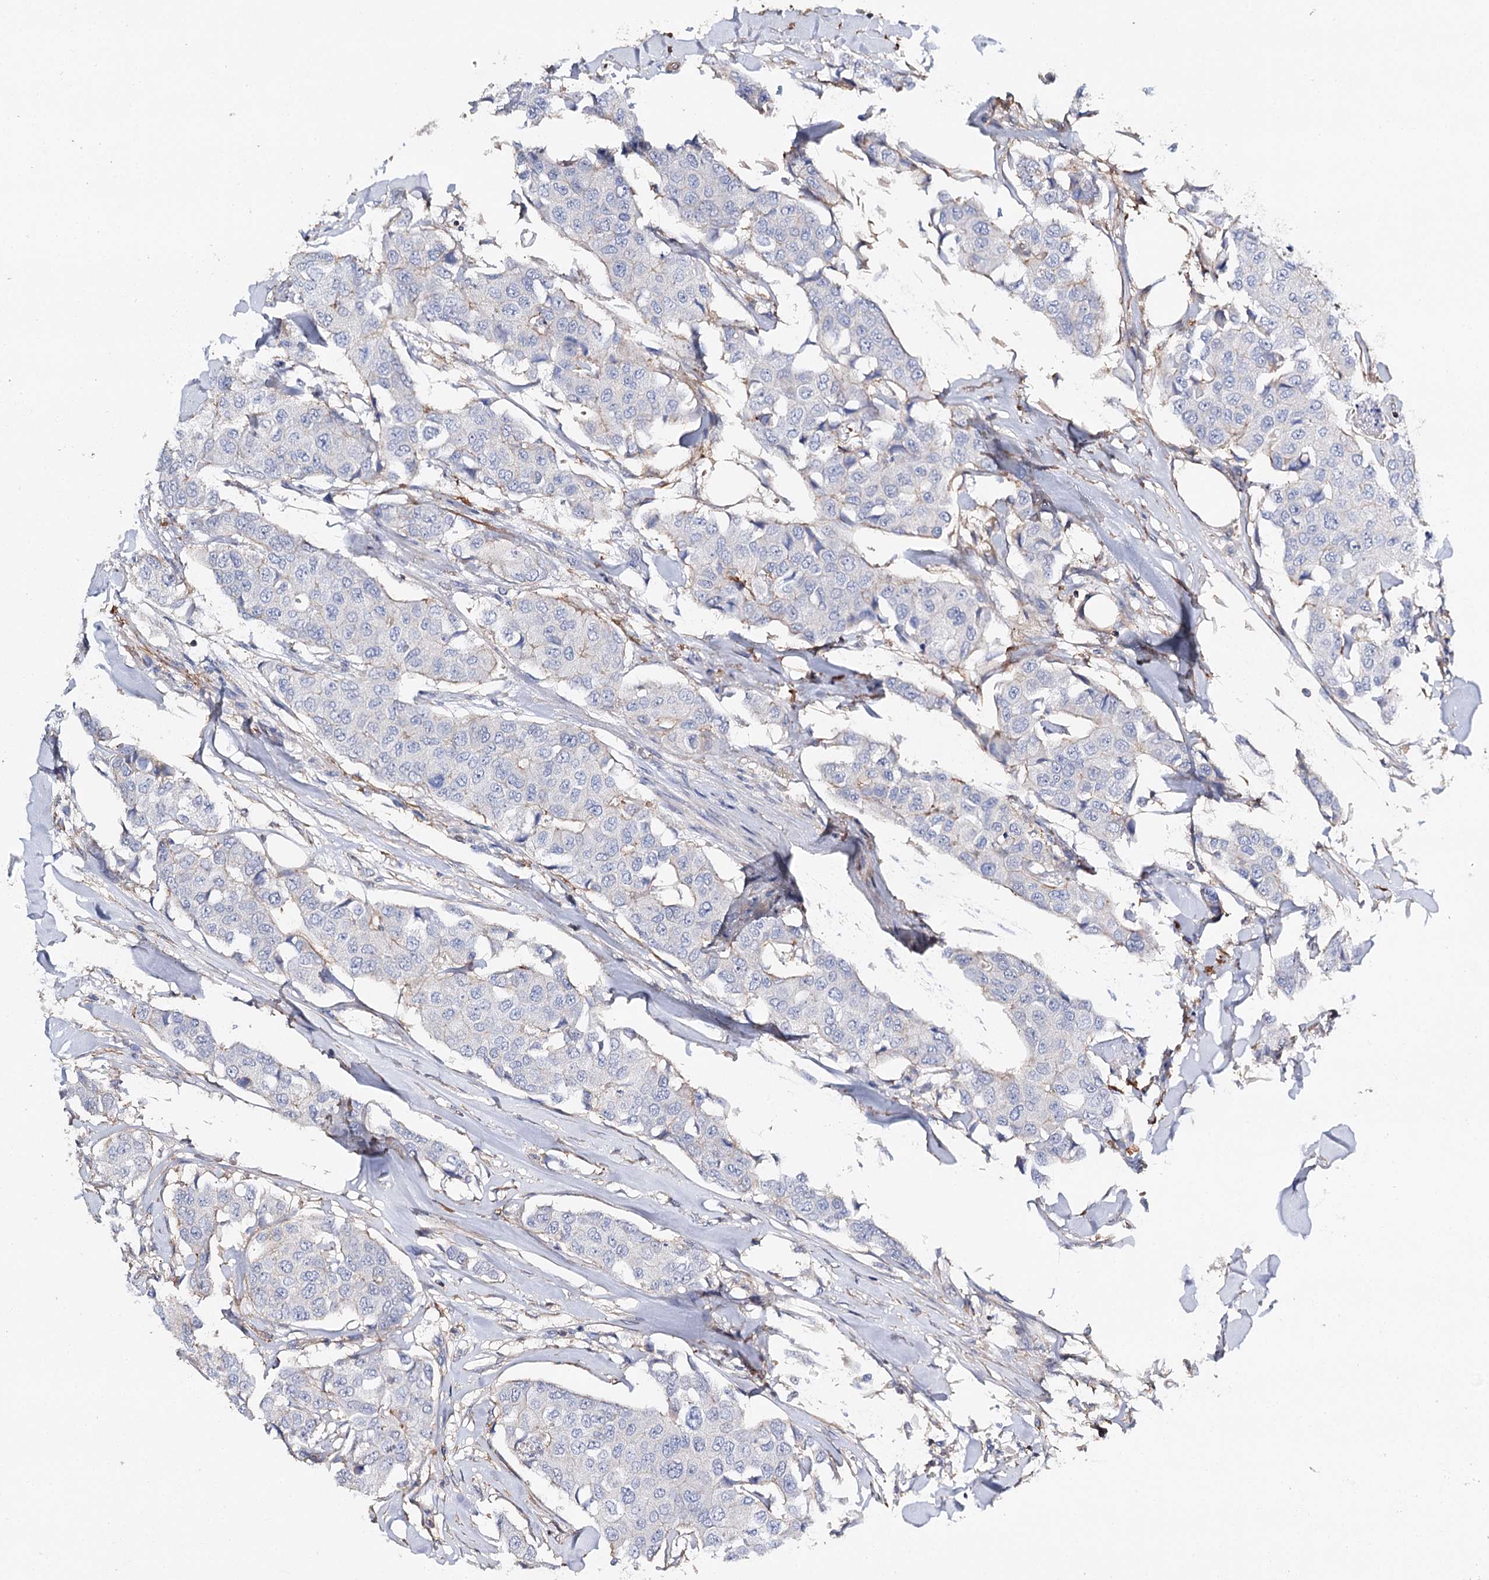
{"staining": {"intensity": "negative", "quantity": "none", "location": "none"}, "tissue": "breast cancer", "cell_type": "Tumor cells", "image_type": "cancer", "snomed": [{"axis": "morphology", "description": "Duct carcinoma"}, {"axis": "topography", "description": "Breast"}], "caption": "DAB (3,3'-diaminobenzidine) immunohistochemical staining of human breast infiltrating ductal carcinoma demonstrates no significant positivity in tumor cells.", "gene": "EPYC", "patient": {"sex": "female", "age": 80}}